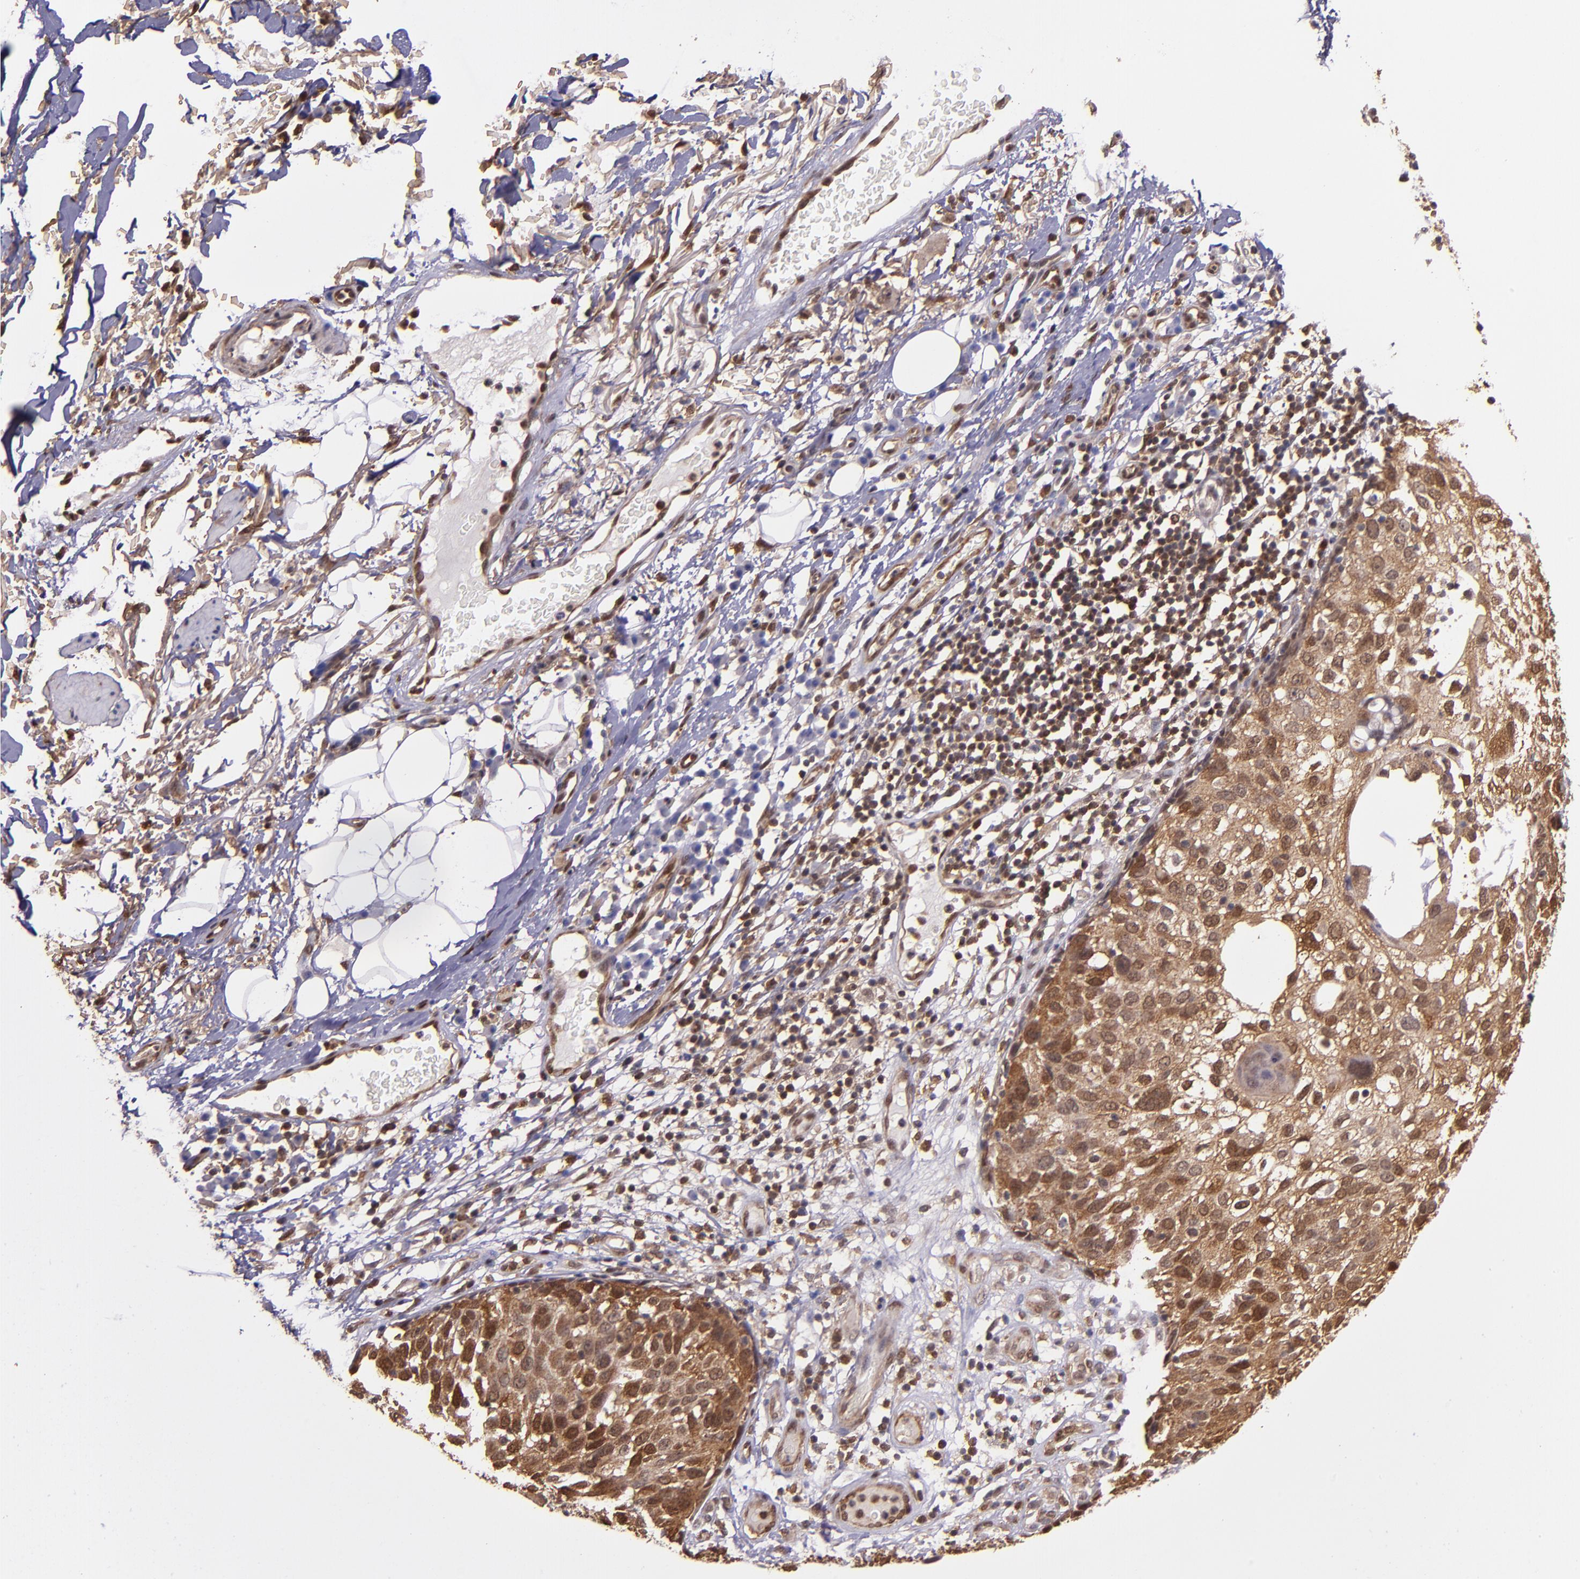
{"staining": {"intensity": "moderate", "quantity": ">75%", "location": "cytoplasmic/membranous,nuclear"}, "tissue": "skin cancer", "cell_type": "Tumor cells", "image_type": "cancer", "snomed": [{"axis": "morphology", "description": "Squamous cell carcinoma, NOS"}, {"axis": "topography", "description": "Skin"}], "caption": "Moderate cytoplasmic/membranous and nuclear positivity is identified in approximately >75% of tumor cells in skin cancer (squamous cell carcinoma). Immunohistochemistry (ihc) stains the protein of interest in brown and the nuclei are stained blue.", "gene": "STAT6", "patient": {"sex": "male", "age": 87}}